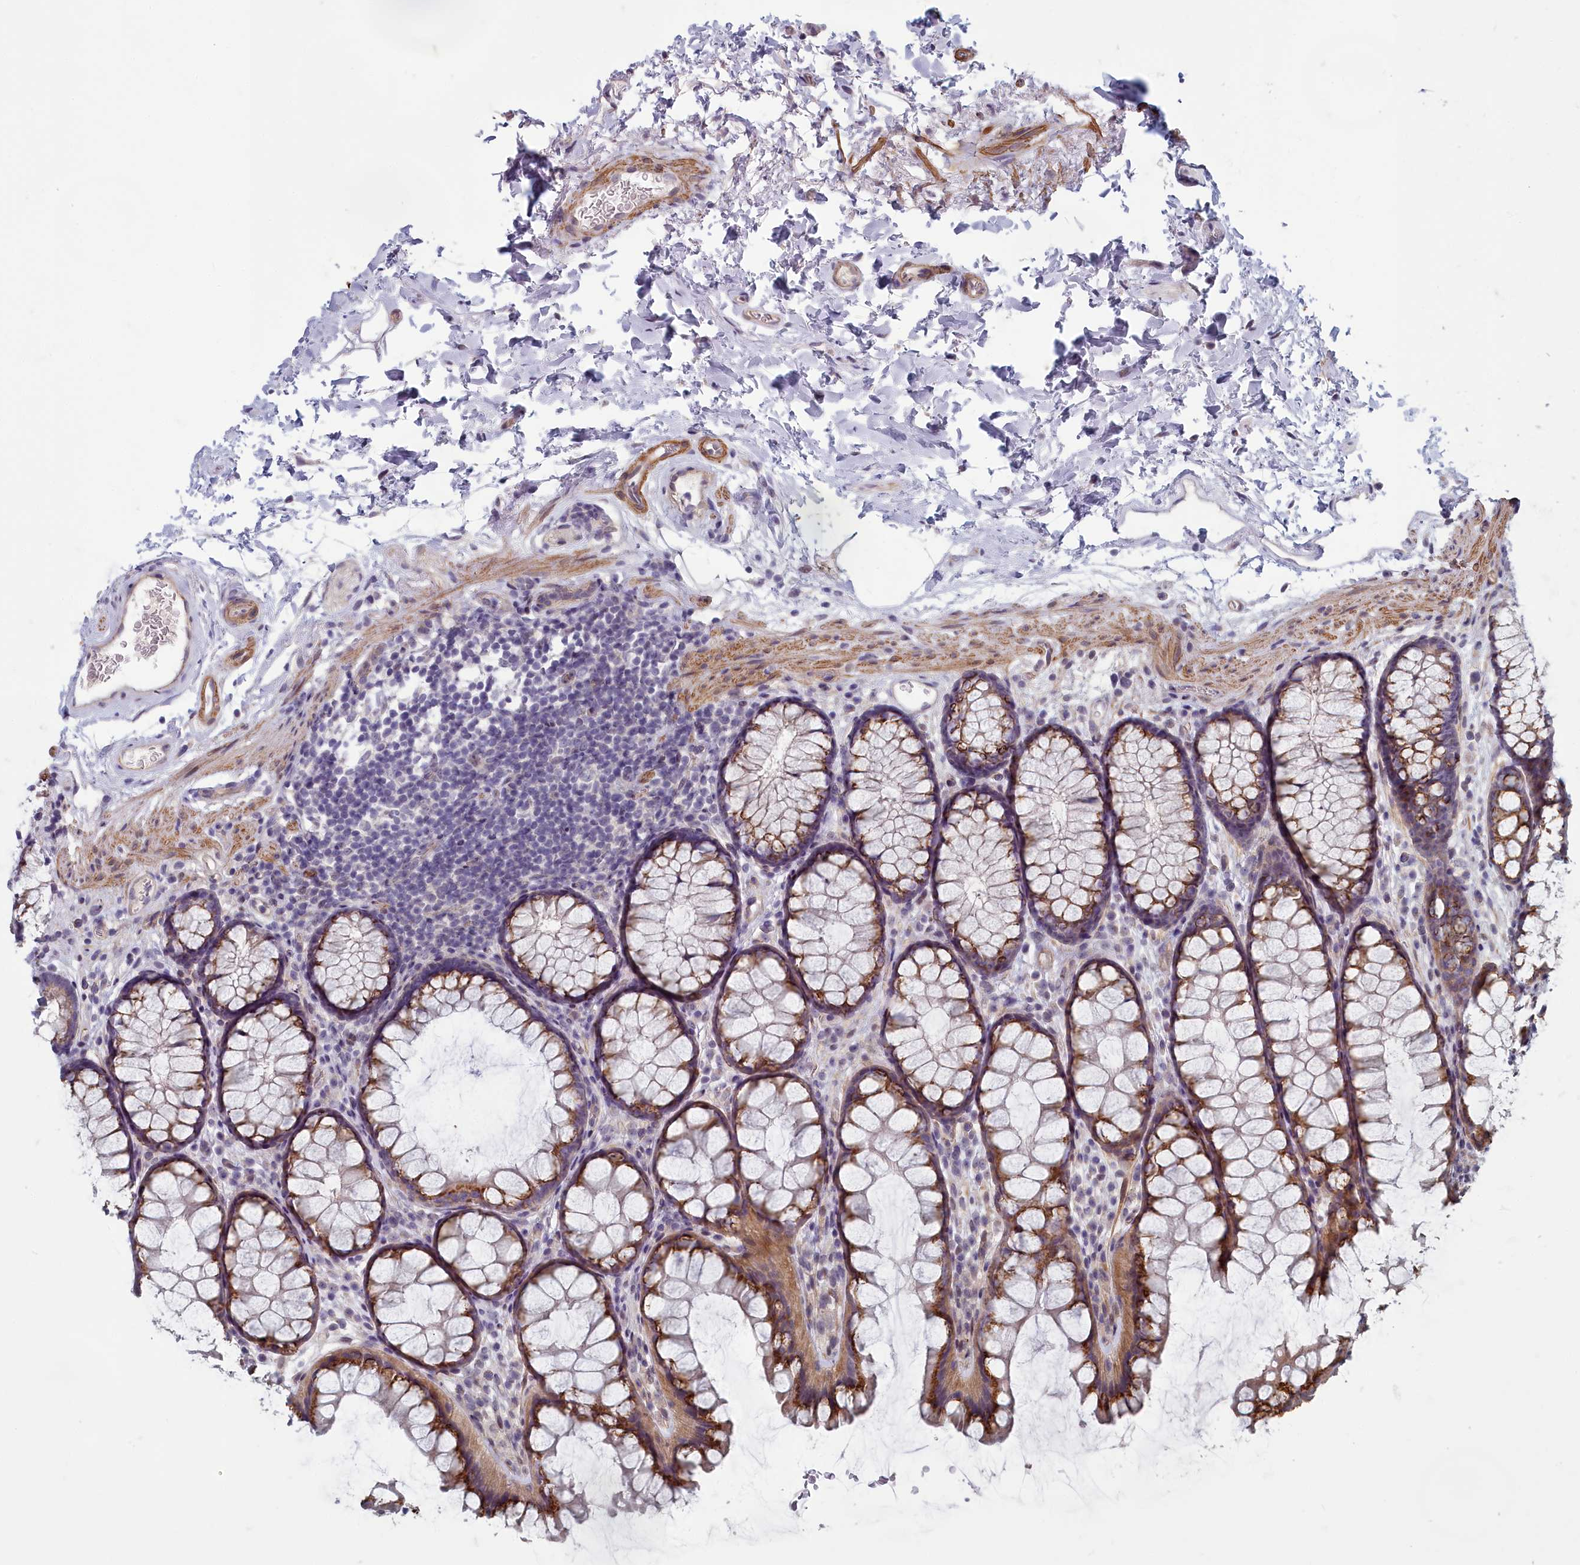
{"staining": {"intensity": "moderate", "quantity": ">75%", "location": "cytoplasmic/membranous"}, "tissue": "colon", "cell_type": "Endothelial cells", "image_type": "normal", "snomed": [{"axis": "morphology", "description": "Normal tissue, NOS"}, {"axis": "topography", "description": "Colon"}], "caption": "Immunohistochemical staining of normal colon demonstrates moderate cytoplasmic/membranous protein expression in approximately >75% of endothelial cells.", "gene": "ZNF626", "patient": {"sex": "female", "age": 82}}